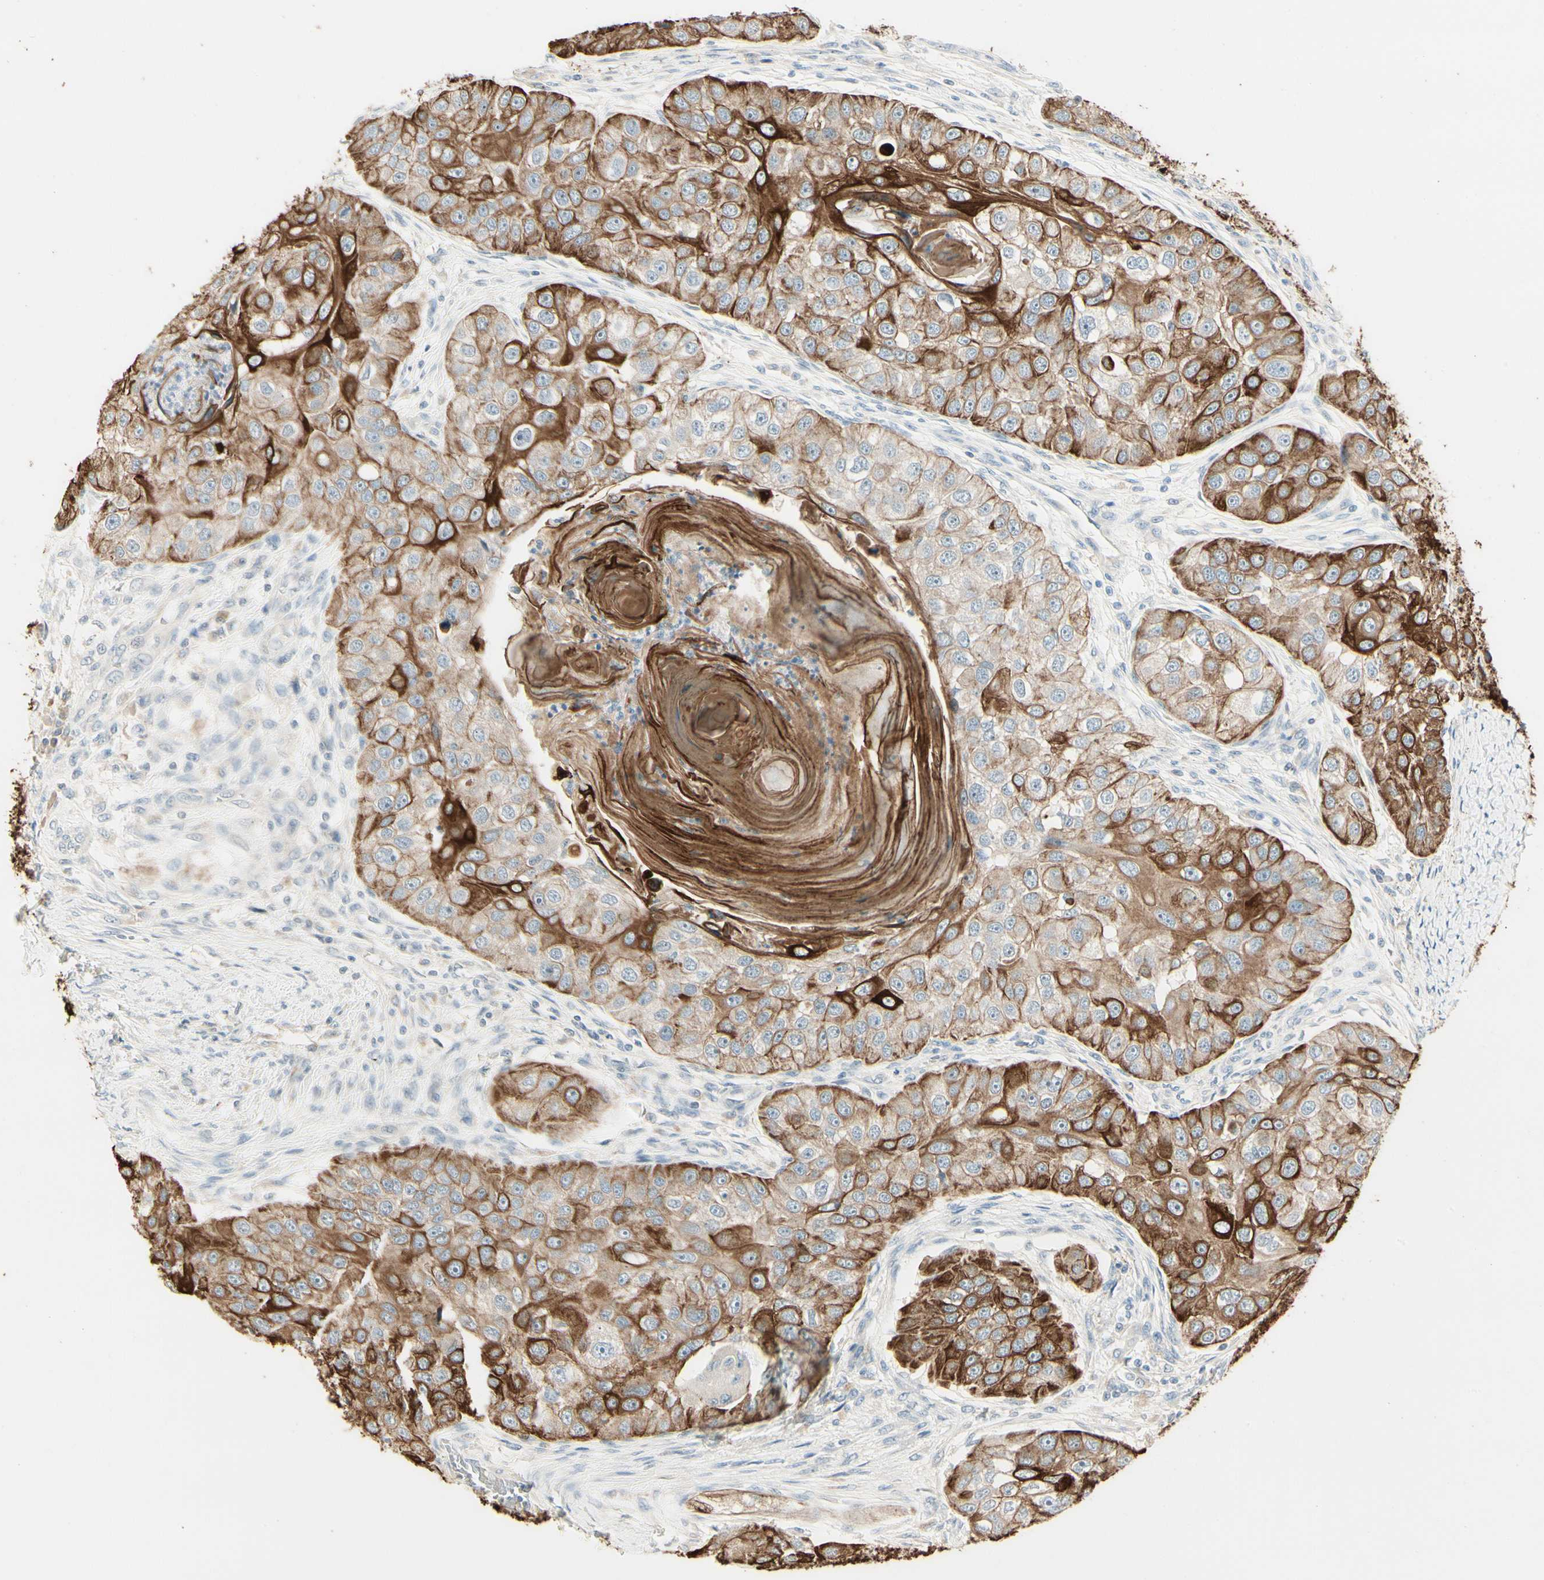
{"staining": {"intensity": "strong", "quantity": ">75%", "location": "cytoplasmic/membranous"}, "tissue": "head and neck cancer", "cell_type": "Tumor cells", "image_type": "cancer", "snomed": [{"axis": "morphology", "description": "Normal tissue, NOS"}, {"axis": "morphology", "description": "Squamous cell carcinoma, NOS"}, {"axis": "topography", "description": "Skeletal muscle"}, {"axis": "topography", "description": "Head-Neck"}], "caption": "There is high levels of strong cytoplasmic/membranous expression in tumor cells of head and neck cancer (squamous cell carcinoma), as demonstrated by immunohistochemical staining (brown color).", "gene": "SKIL", "patient": {"sex": "male", "age": 51}}